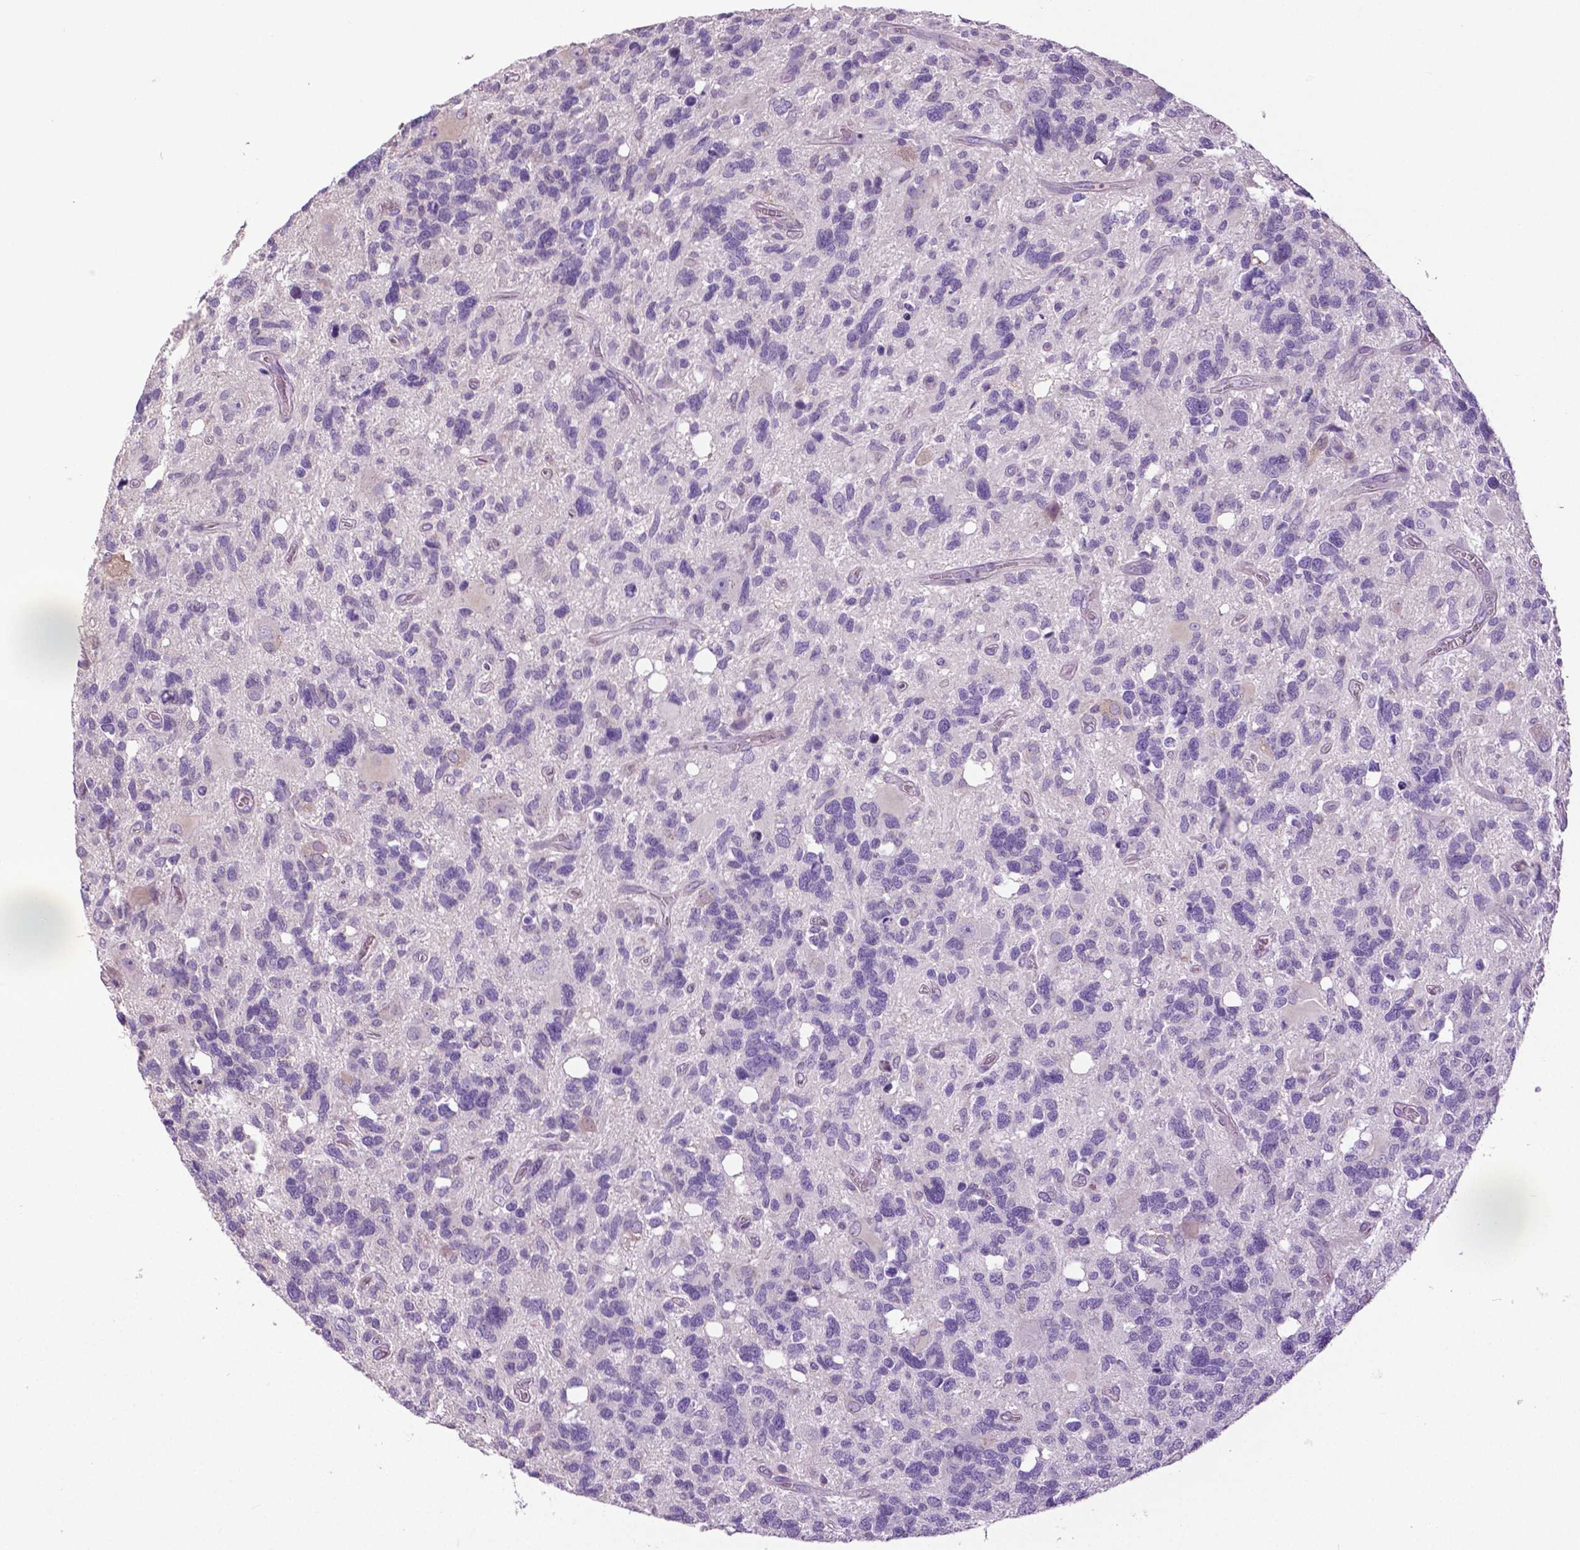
{"staining": {"intensity": "negative", "quantity": "none", "location": "none"}, "tissue": "glioma", "cell_type": "Tumor cells", "image_type": "cancer", "snomed": [{"axis": "morphology", "description": "Glioma, malignant, High grade"}, {"axis": "topography", "description": "Brain"}], "caption": "IHC photomicrograph of neoplastic tissue: human high-grade glioma (malignant) stained with DAB (3,3'-diaminobenzidine) reveals no significant protein expression in tumor cells.", "gene": "DNAH12", "patient": {"sex": "male", "age": 49}}